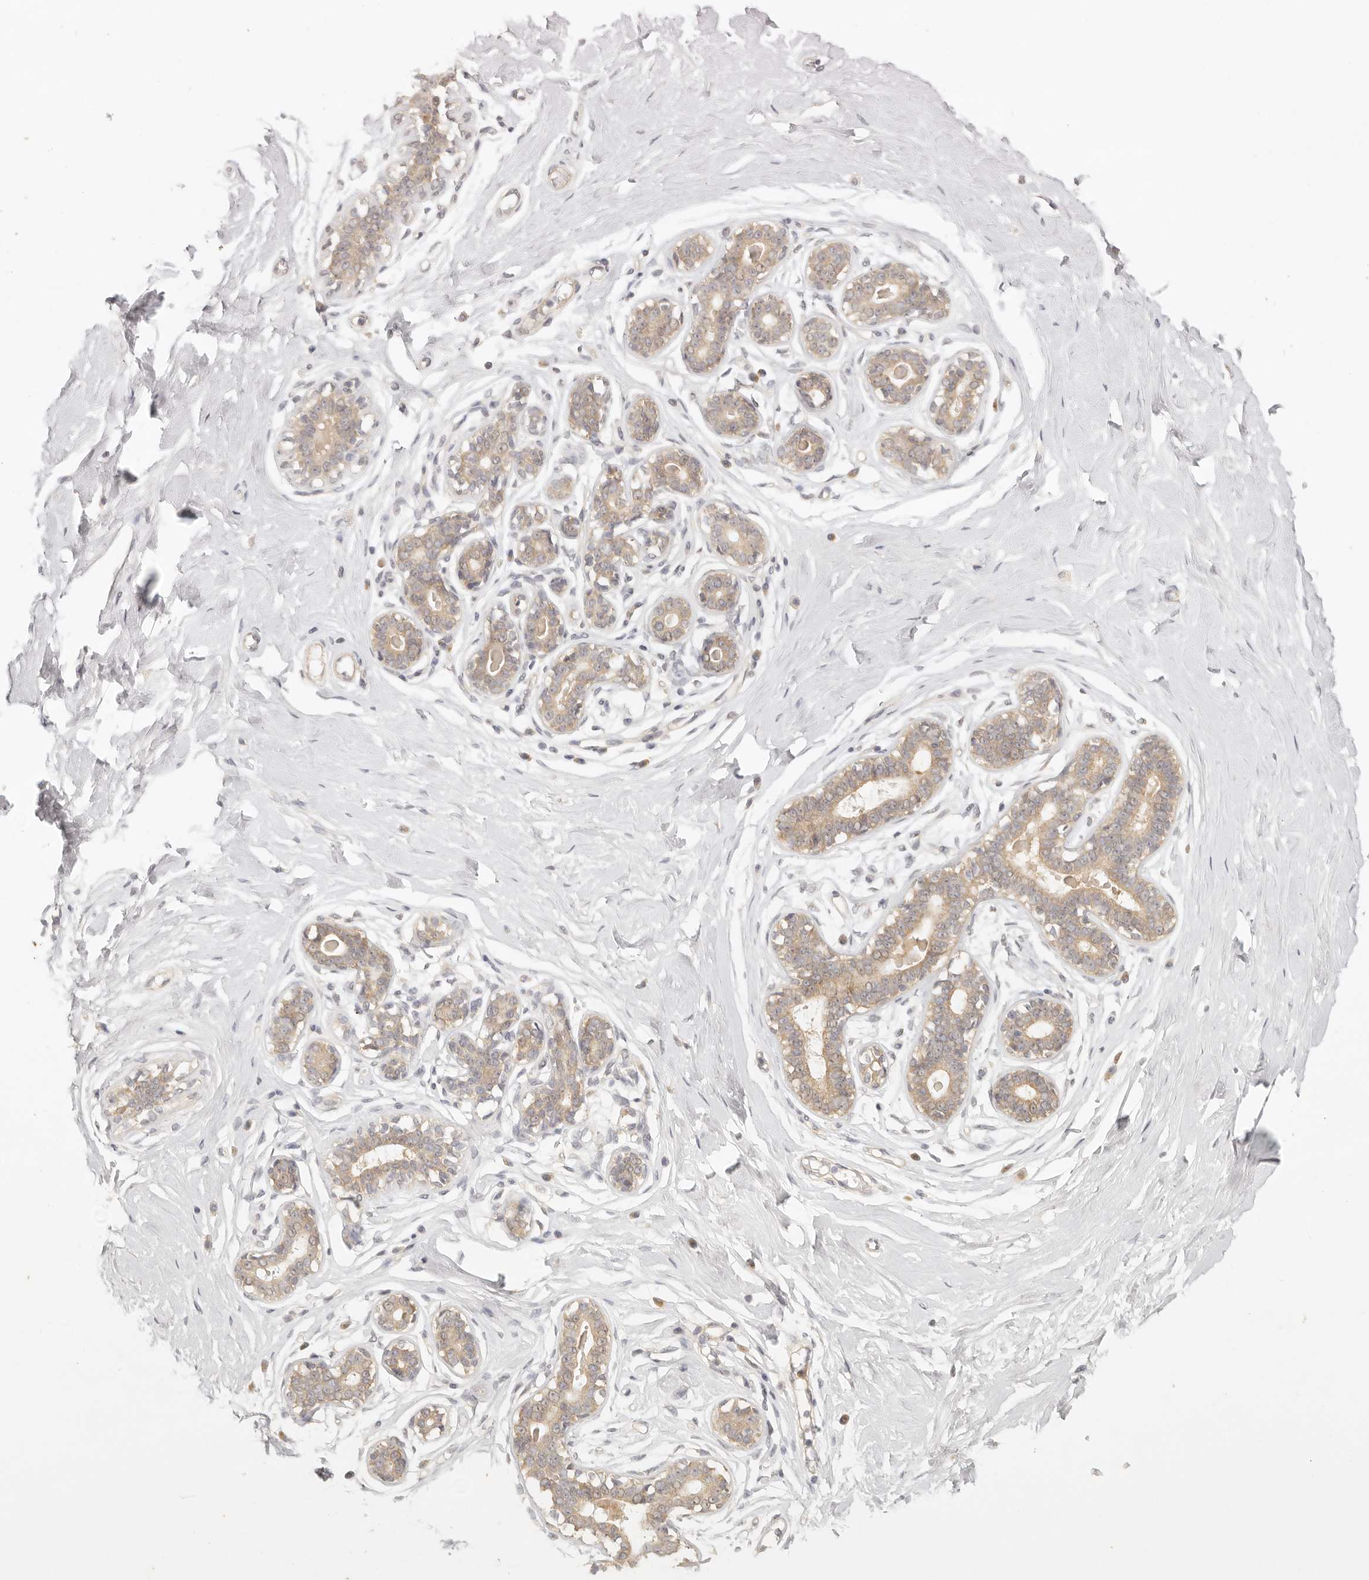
{"staining": {"intensity": "negative", "quantity": "none", "location": "none"}, "tissue": "breast", "cell_type": "Adipocytes", "image_type": "normal", "snomed": [{"axis": "morphology", "description": "Normal tissue, NOS"}, {"axis": "morphology", "description": "Adenoma, NOS"}, {"axis": "topography", "description": "Breast"}], "caption": "The histopathology image displays no staining of adipocytes in normal breast.", "gene": "AHDC1", "patient": {"sex": "female", "age": 23}}